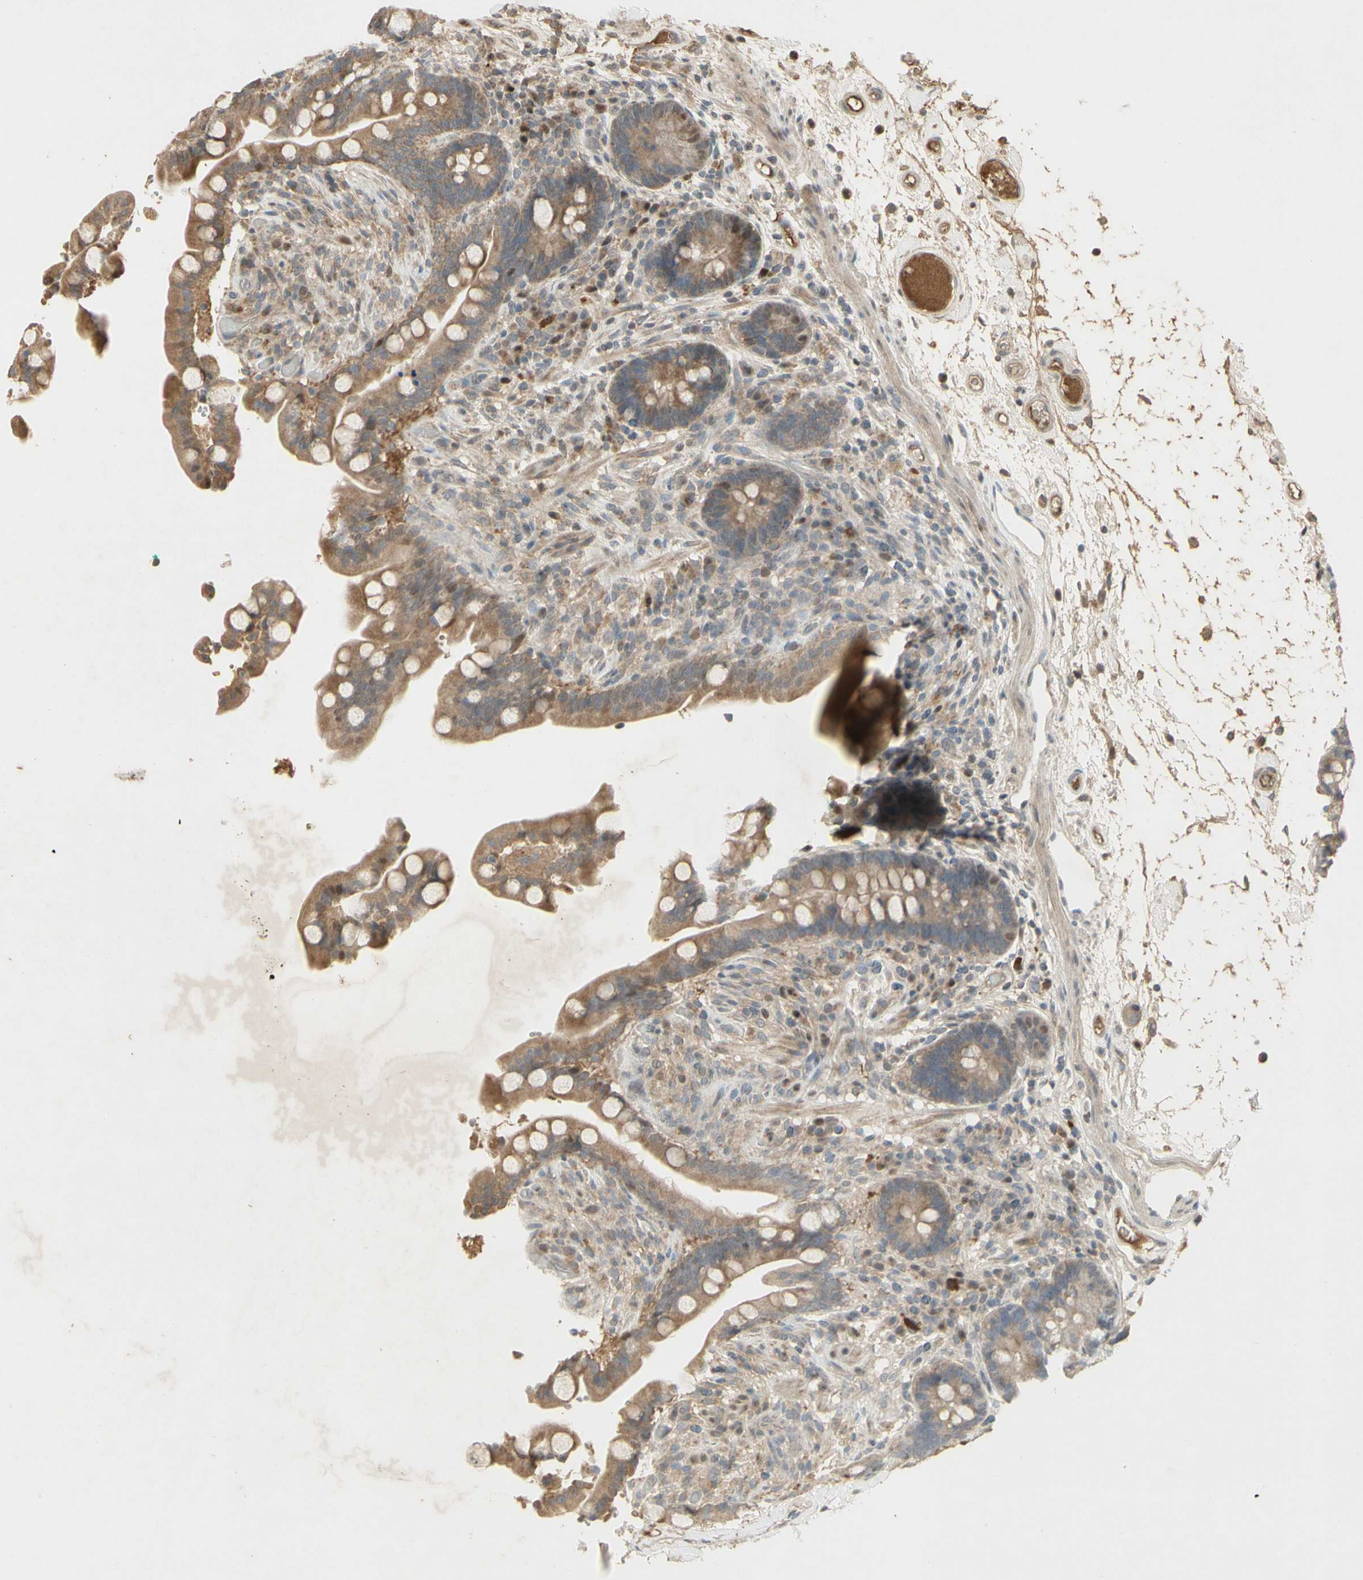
{"staining": {"intensity": "moderate", "quantity": ">75%", "location": "cytoplasmic/membranous"}, "tissue": "colon", "cell_type": "Endothelial cells", "image_type": "normal", "snomed": [{"axis": "morphology", "description": "Normal tissue, NOS"}, {"axis": "topography", "description": "Colon"}], "caption": "An immunohistochemistry (IHC) image of benign tissue is shown. Protein staining in brown shows moderate cytoplasmic/membranous positivity in colon within endothelial cells.", "gene": "NRG4", "patient": {"sex": "male", "age": 73}}